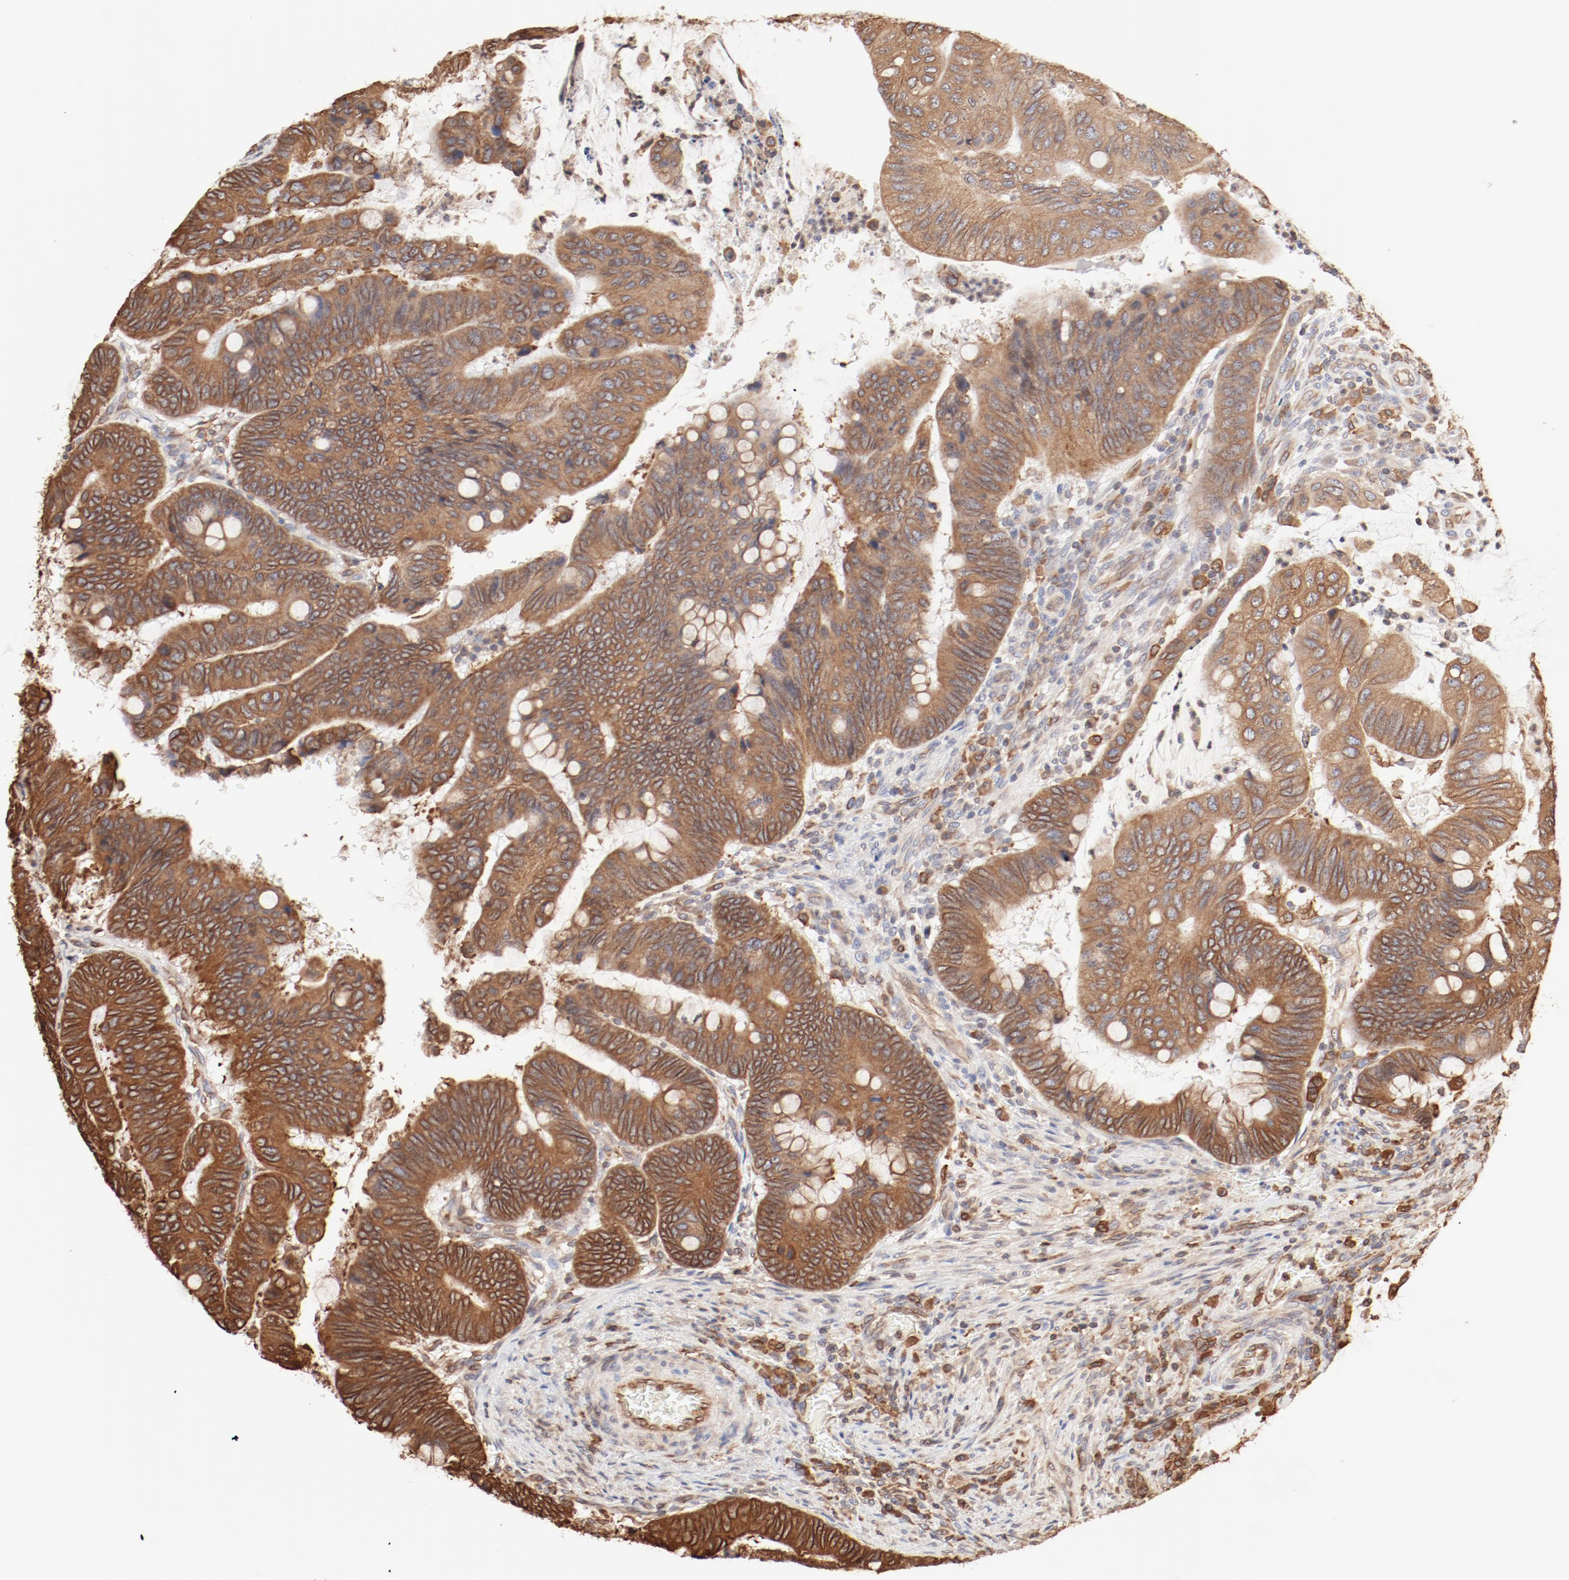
{"staining": {"intensity": "moderate", "quantity": ">75%", "location": "cytoplasmic/membranous"}, "tissue": "colorectal cancer", "cell_type": "Tumor cells", "image_type": "cancer", "snomed": [{"axis": "morphology", "description": "Normal tissue, NOS"}, {"axis": "morphology", "description": "Adenocarcinoma, NOS"}, {"axis": "topography", "description": "Rectum"}], "caption": "Immunohistochemistry micrograph of neoplastic tissue: human colorectal adenocarcinoma stained using immunohistochemistry (IHC) demonstrates medium levels of moderate protein expression localized specifically in the cytoplasmic/membranous of tumor cells, appearing as a cytoplasmic/membranous brown color.", "gene": "BCAP31", "patient": {"sex": "male", "age": 92}}